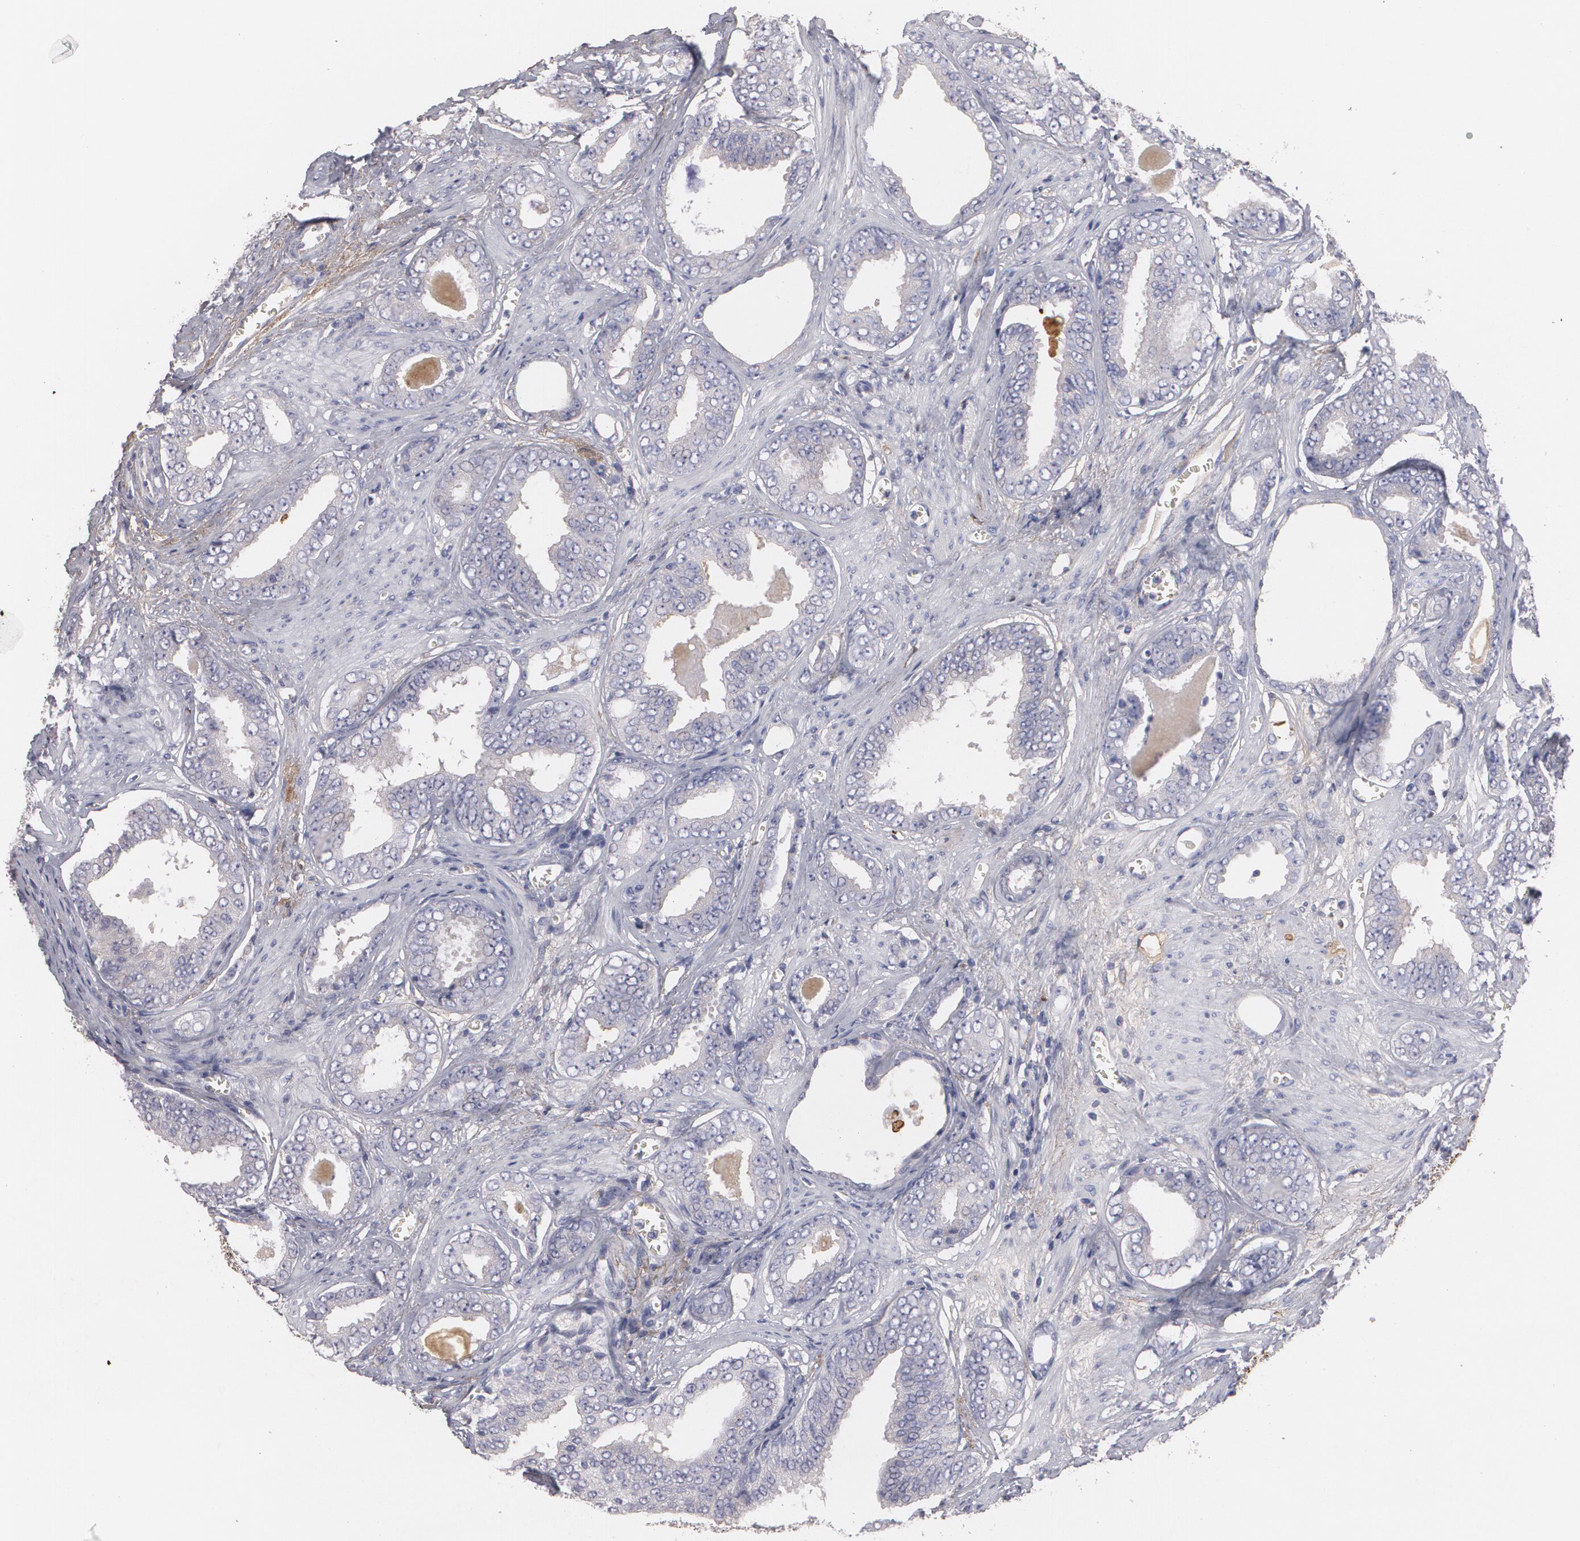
{"staining": {"intensity": "negative", "quantity": "none", "location": "none"}, "tissue": "prostate cancer", "cell_type": "Tumor cells", "image_type": "cancer", "snomed": [{"axis": "morphology", "description": "Adenocarcinoma, Medium grade"}, {"axis": "topography", "description": "Prostate"}], "caption": "Micrograph shows no significant protein staining in tumor cells of prostate cancer.", "gene": "FBLN1", "patient": {"sex": "male", "age": 79}}